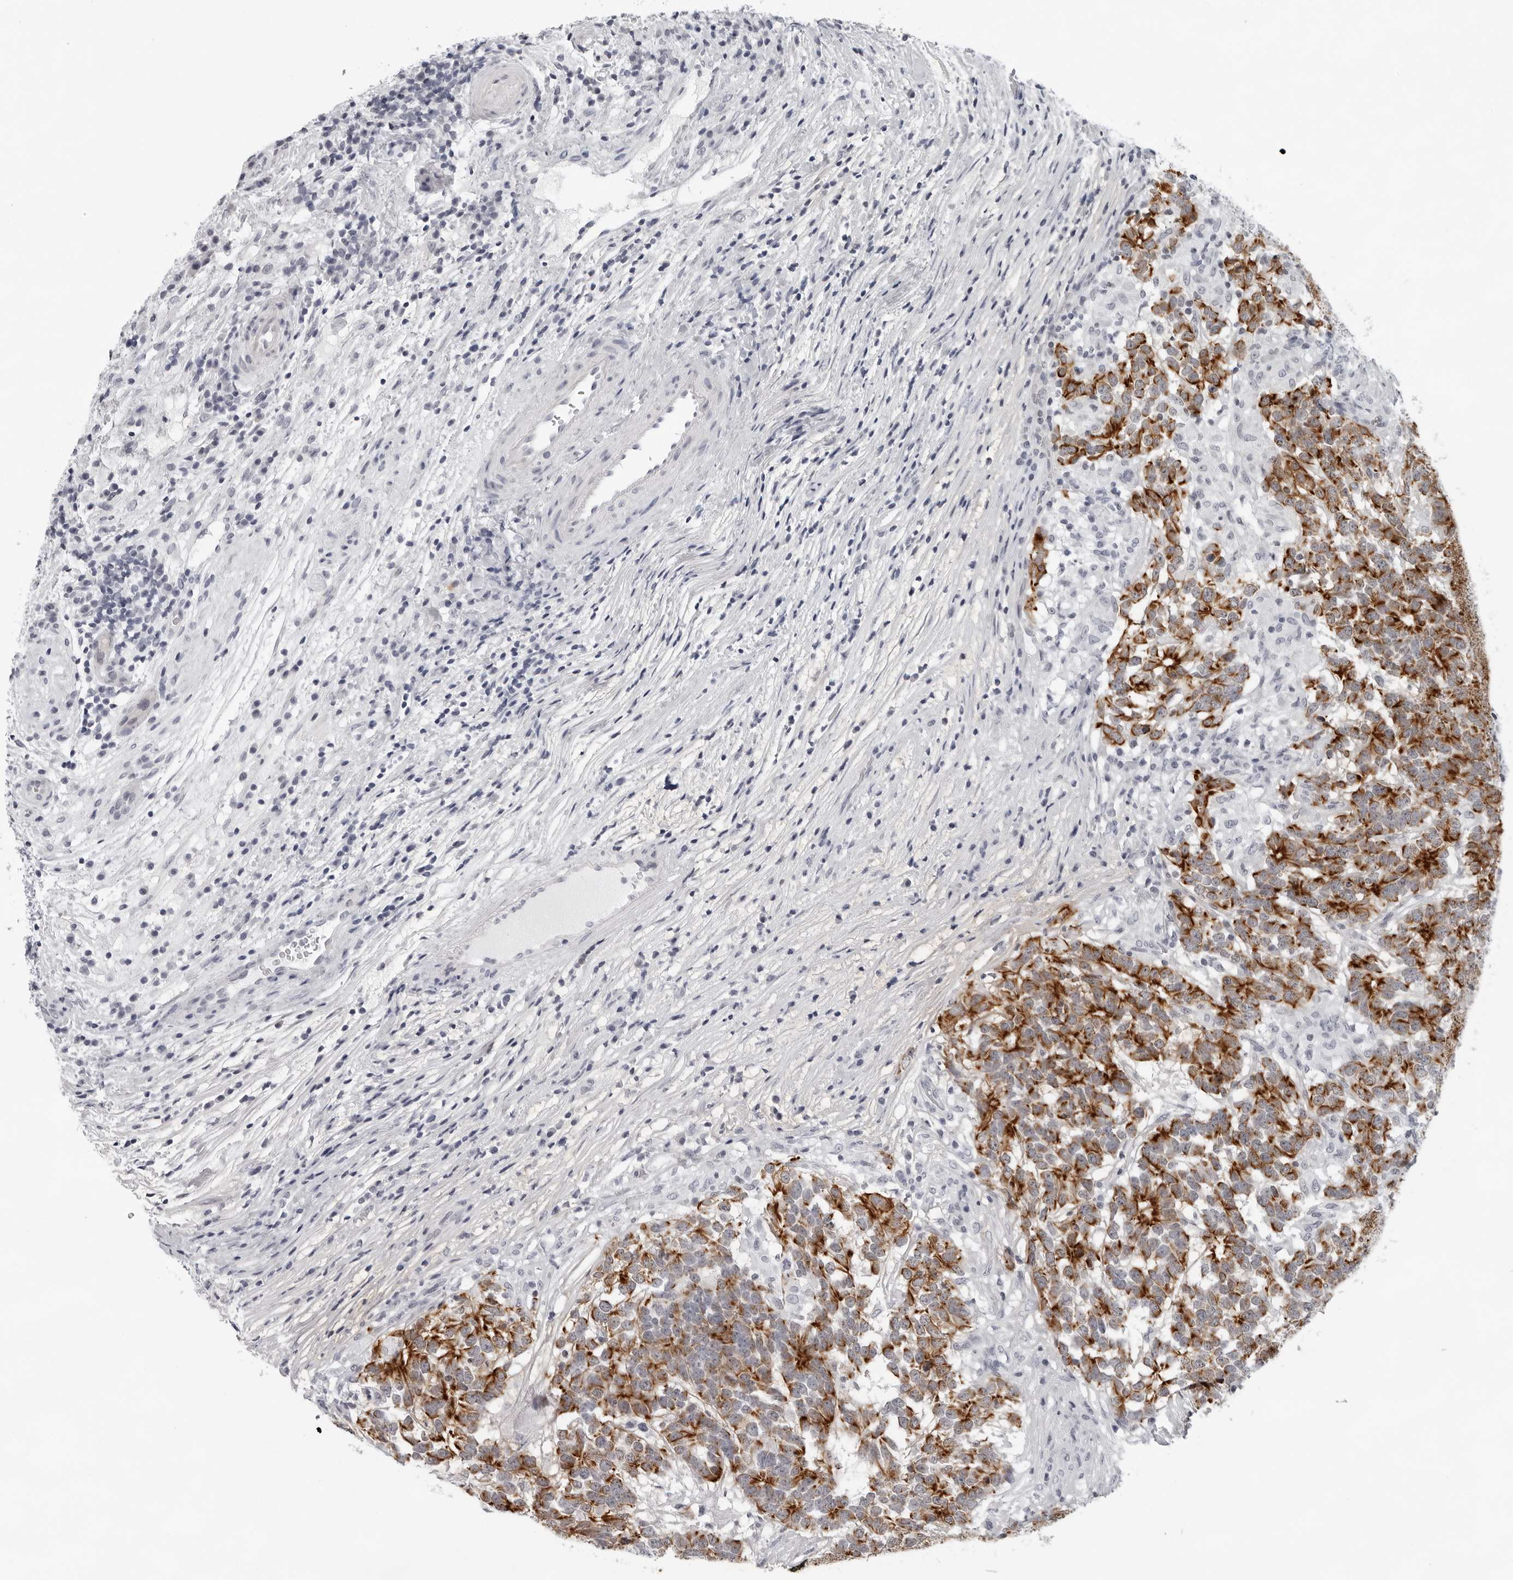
{"staining": {"intensity": "strong", "quantity": ">75%", "location": "cytoplasmic/membranous"}, "tissue": "testis cancer", "cell_type": "Tumor cells", "image_type": "cancer", "snomed": [{"axis": "morphology", "description": "Carcinoma, Embryonal, NOS"}, {"axis": "topography", "description": "Testis"}], "caption": "Immunohistochemistry (IHC) of testis embryonal carcinoma displays high levels of strong cytoplasmic/membranous positivity in about >75% of tumor cells.", "gene": "CCDC28B", "patient": {"sex": "male", "age": 26}}